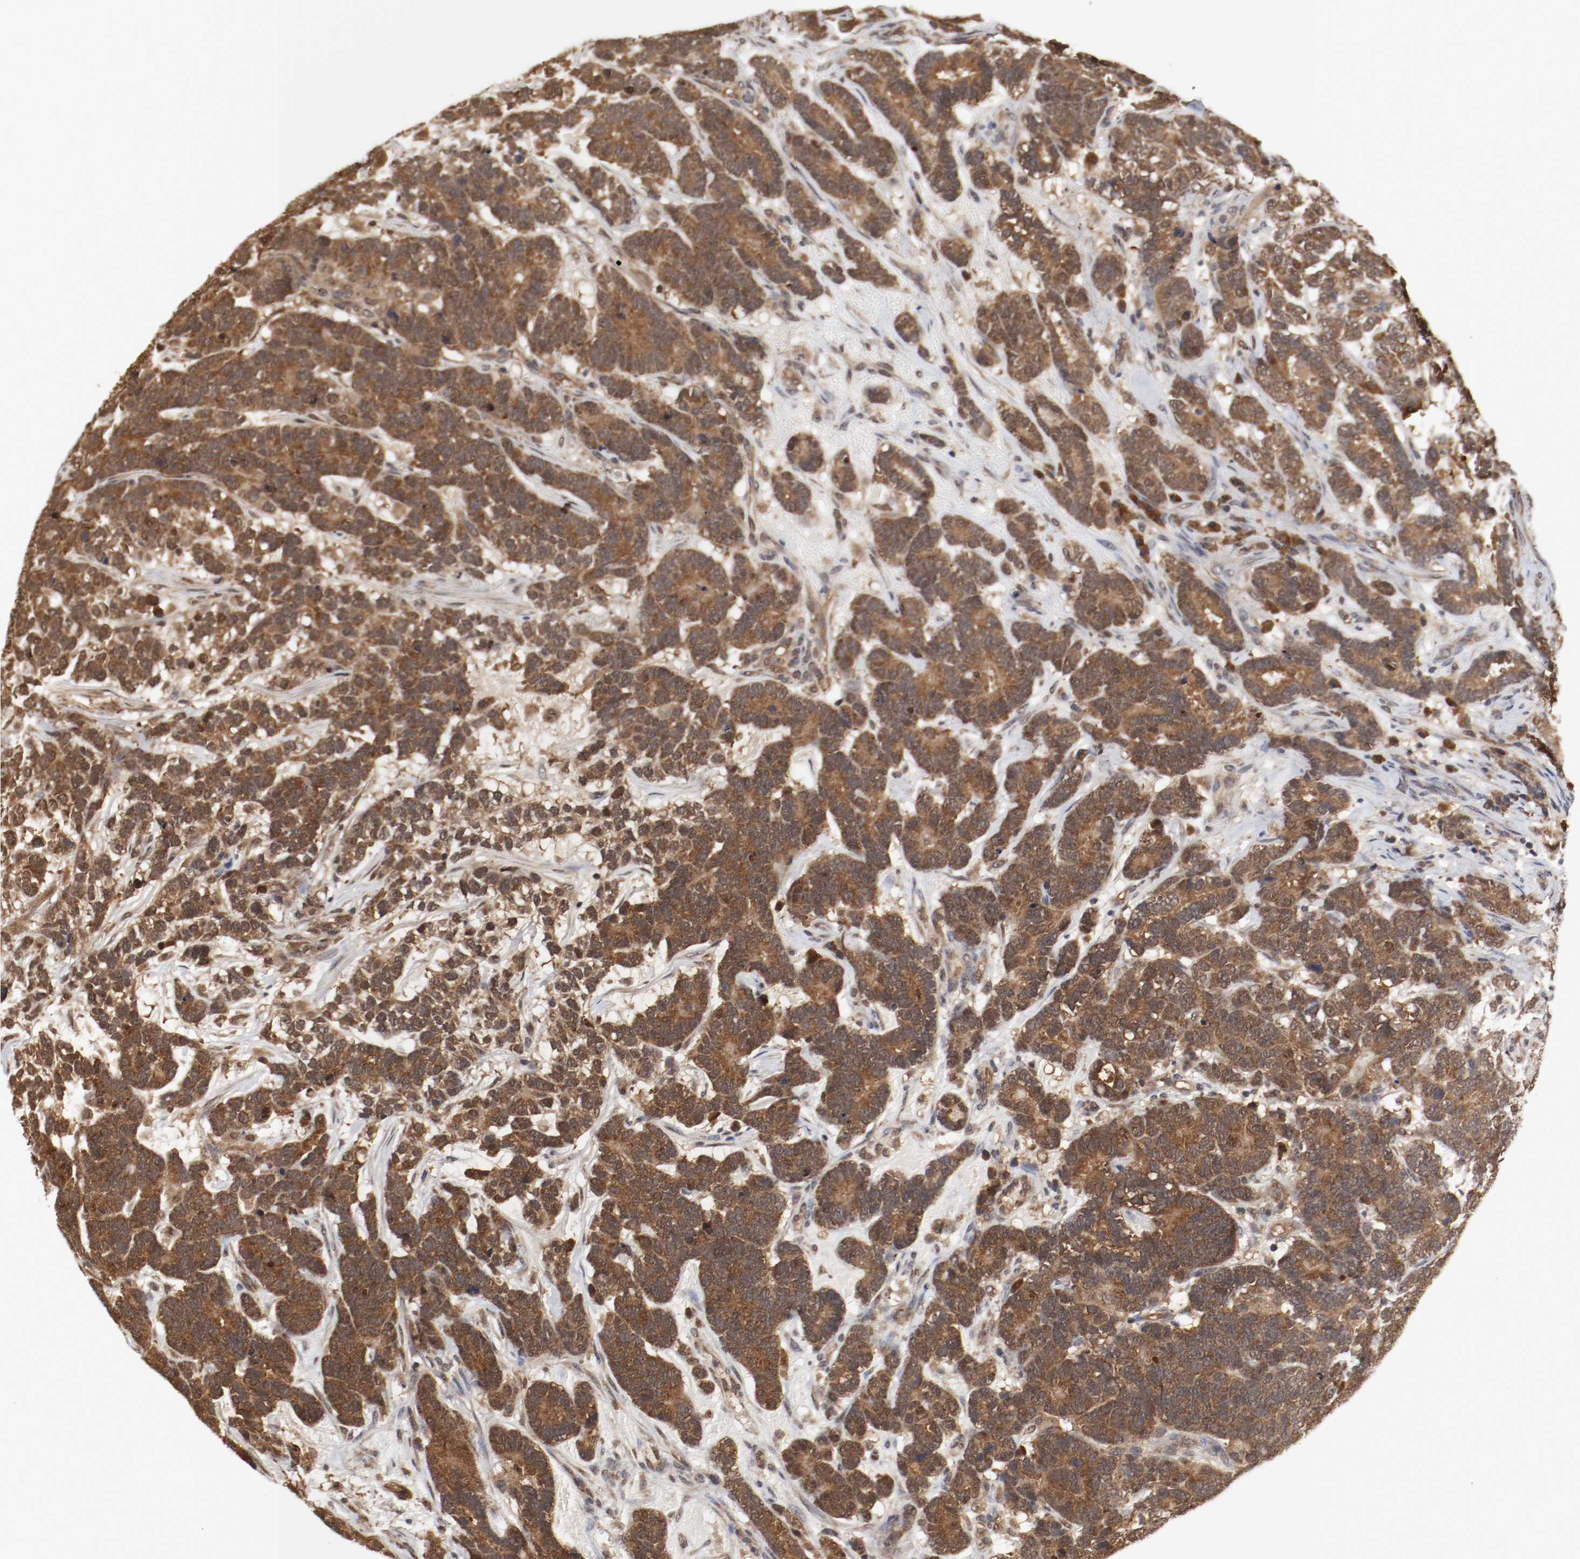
{"staining": {"intensity": "moderate", "quantity": ">75%", "location": "cytoplasmic/membranous,nuclear"}, "tissue": "testis cancer", "cell_type": "Tumor cells", "image_type": "cancer", "snomed": [{"axis": "morphology", "description": "Carcinoma, Embryonal, NOS"}, {"axis": "topography", "description": "Testis"}], "caption": "Immunohistochemical staining of human testis embryonal carcinoma demonstrates medium levels of moderate cytoplasmic/membranous and nuclear positivity in about >75% of tumor cells. (brown staining indicates protein expression, while blue staining denotes nuclei).", "gene": "AFG3L2", "patient": {"sex": "male", "age": 26}}